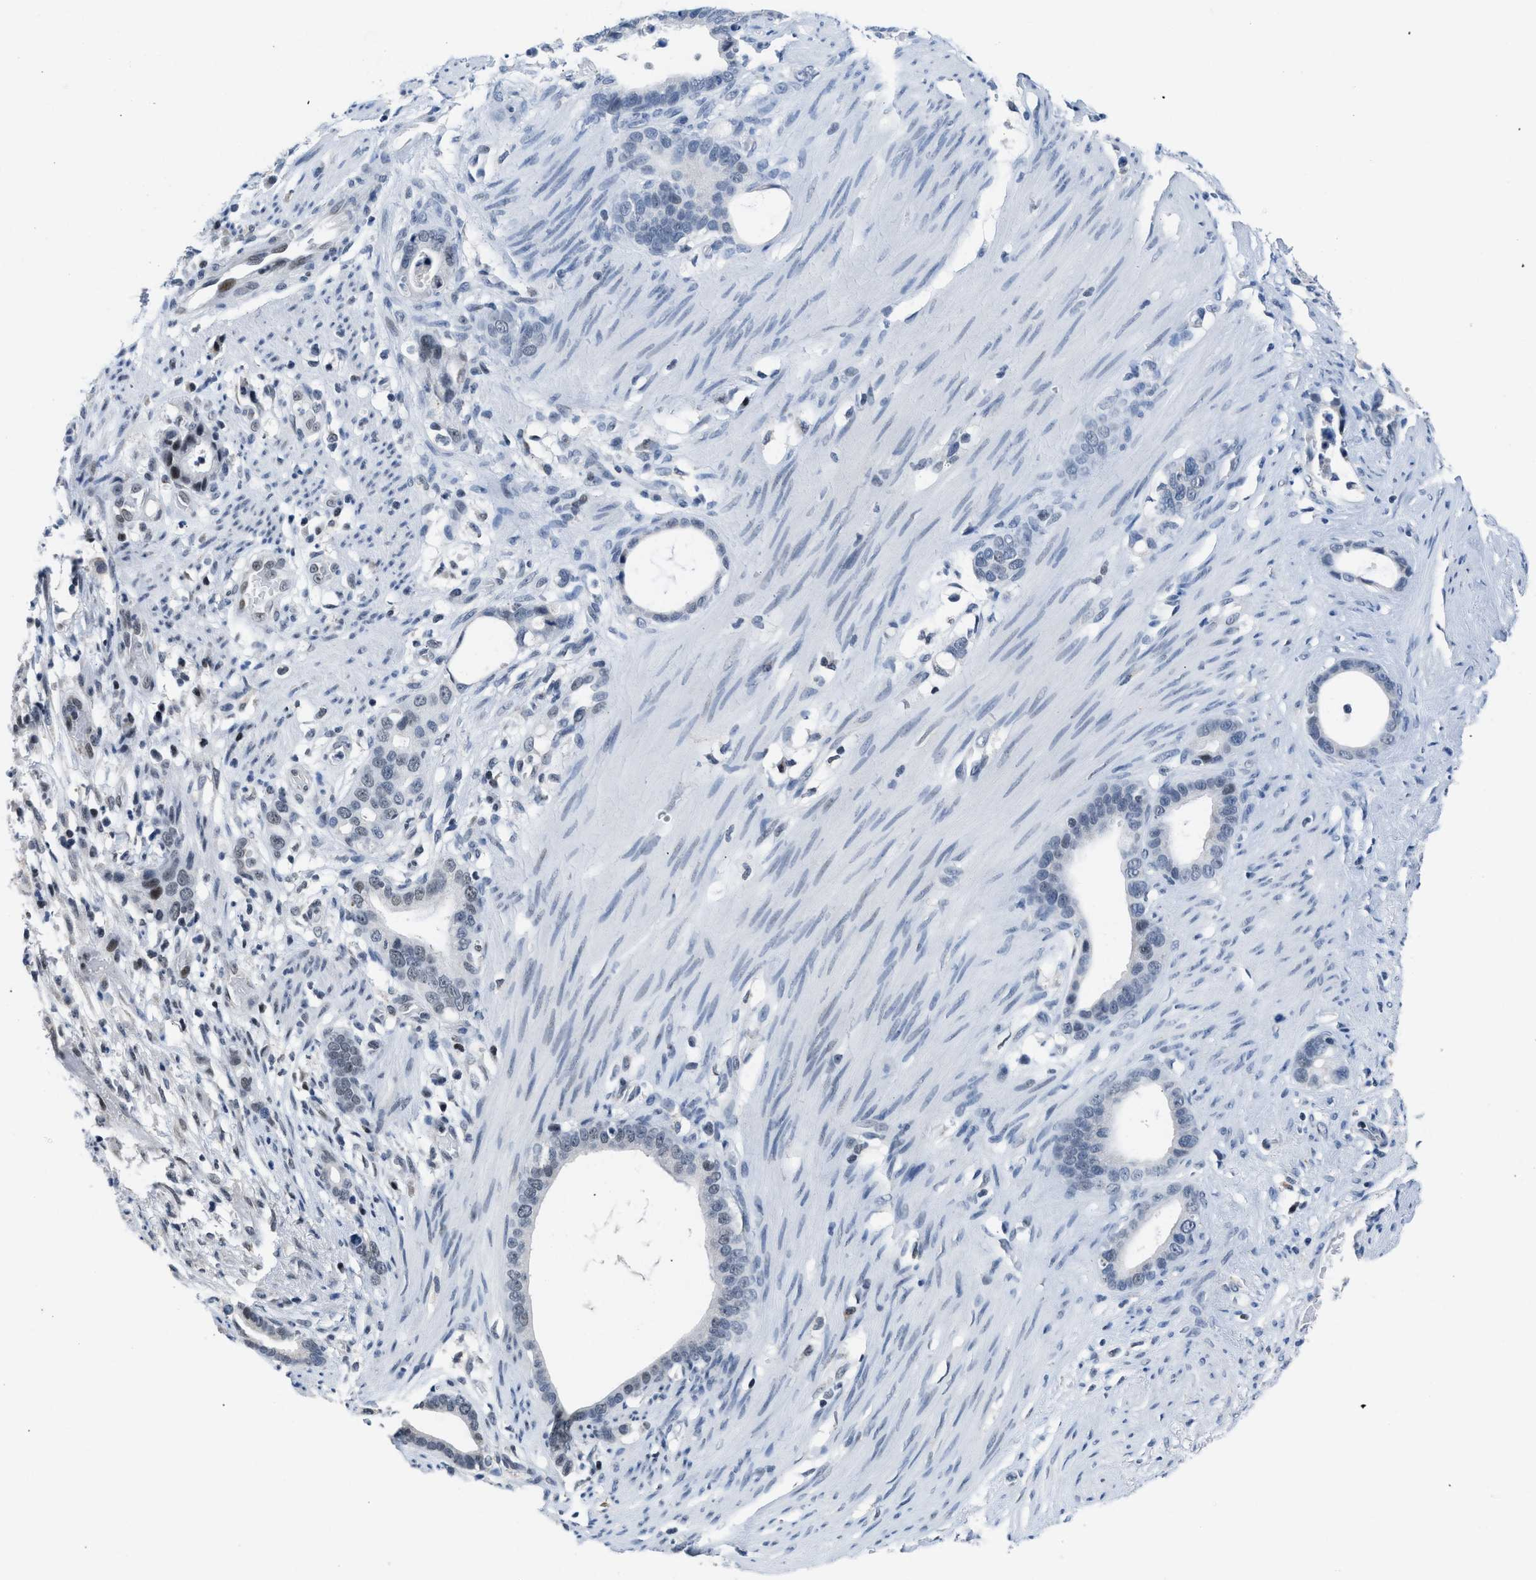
{"staining": {"intensity": "weak", "quantity": "<25%", "location": "nuclear"}, "tissue": "stomach cancer", "cell_type": "Tumor cells", "image_type": "cancer", "snomed": [{"axis": "morphology", "description": "Adenocarcinoma, NOS"}, {"axis": "topography", "description": "Stomach"}], "caption": "The micrograph demonstrates no staining of tumor cells in stomach cancer (adenocarcinoma). The staining is performed using DAB brown chromogen with nuclei counter-stained in using hematoxylin.", "gene": "TERF2IP", "patient": {"sex": "female", "age": 75}}